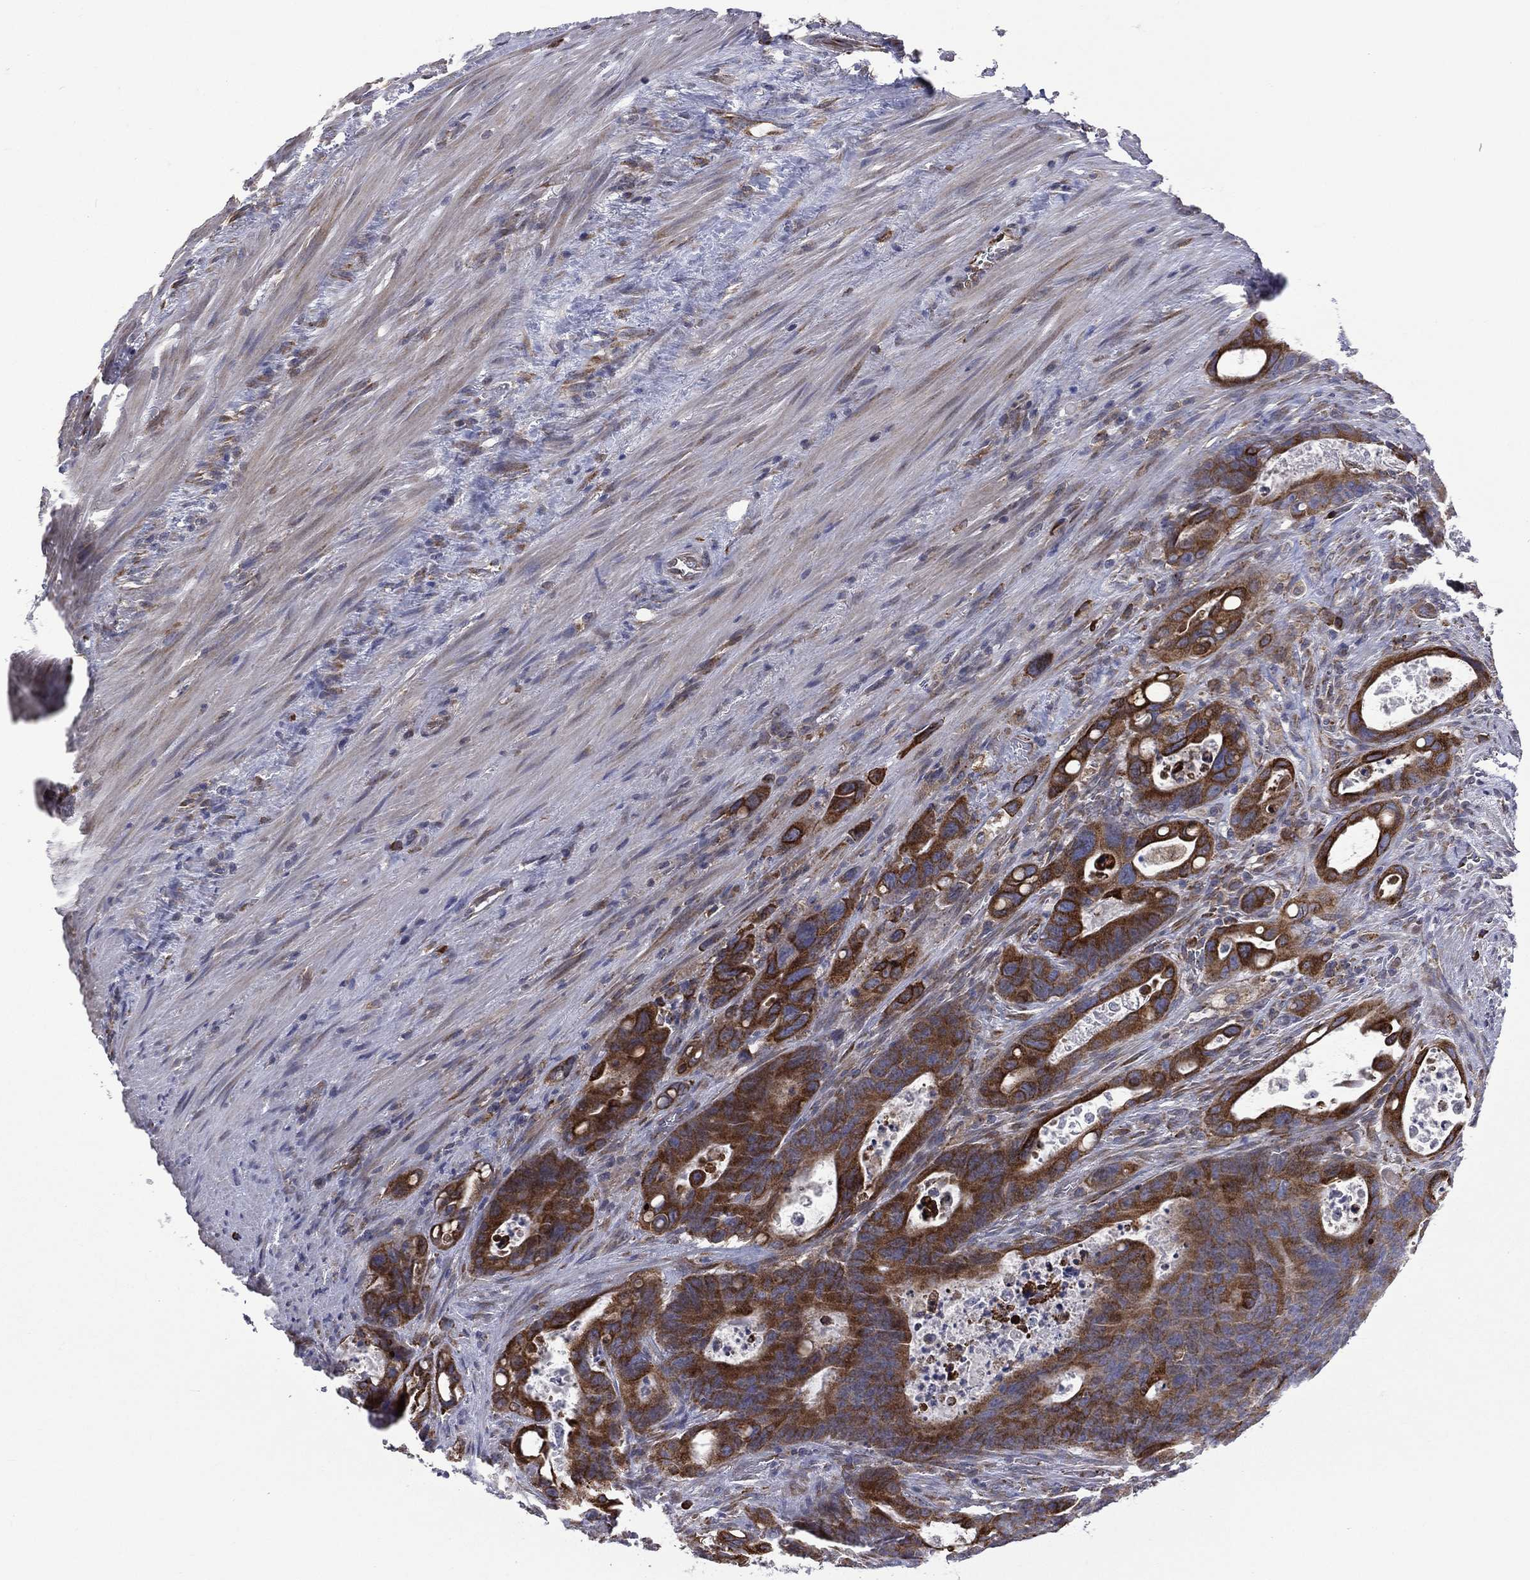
{"staining": {"intensity": "strong", "quantity": ">75%", "location": "cytoplasmic/membranous"}, "tissue": "colorectal cancer", "cell_type": "Tumor cells", "image_type": "cancer", "snomed": [{"axis": "morphology", "description": "Adenocarcinoma, NOS"}, {"axis": "topography", "description": "Rectum"}], "caption": "Colorectal adenocarcinoma tissue exhibits strong cytoplasmic/membranous positivity in about >75% of tumor cells, visualized by immunohistochemistry. The staining is performed using DAB (3,3'-diaminobenzidine) brown chromogen to label protein expression. The nuclei are counter-stained blue using hematoxylin.", "gene": "C20orf96", "patient": {"sex": "male", "age": 64}}